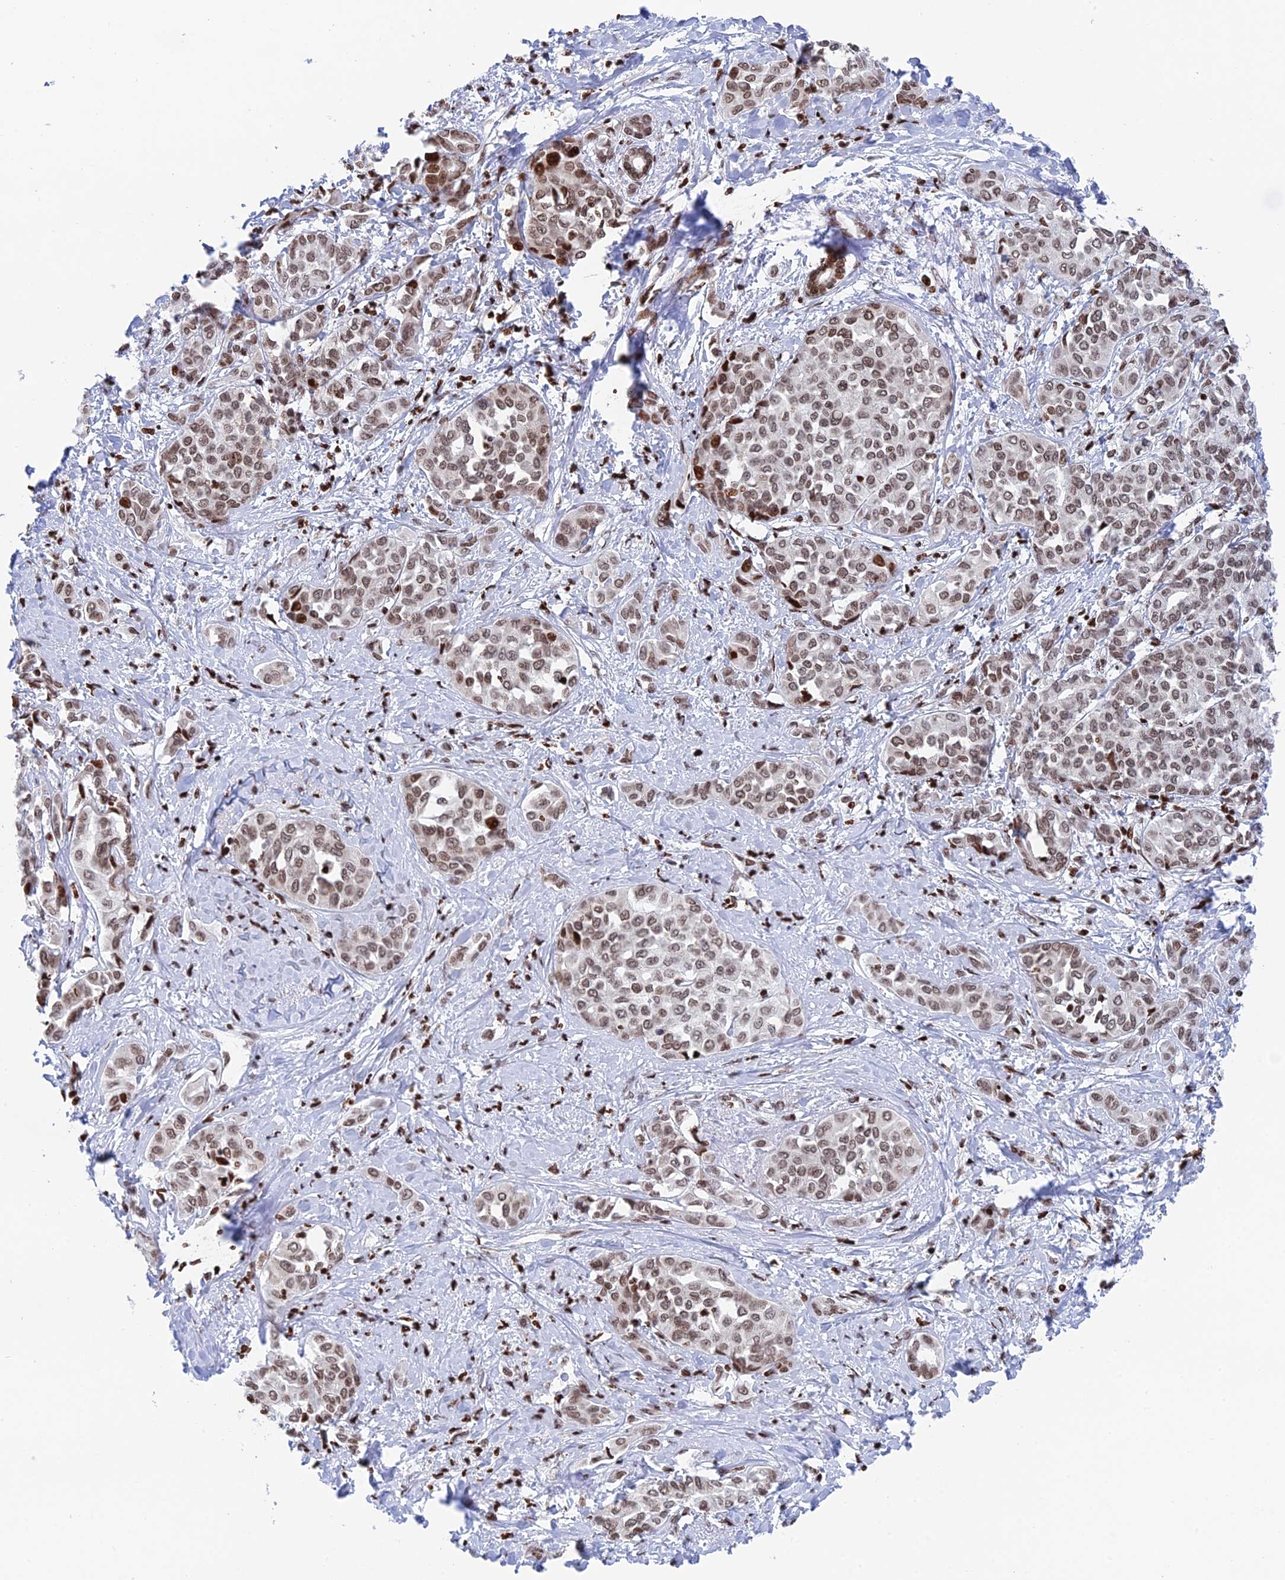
{"staining": {"intensity": "weak", "quantity": ">75%", "location": "nuclear"}, "tissue": "liver cancer", "cell_type": "Tumor cells", "image_type": "cancer", "snomed": [{"axis": "morphology", "description": "Cholangiocarcinoma"}, {"axis": "topography", "description": "Liver"}], "caption": "This image displays immunohistochemistry (IHC) staining of human cholangiocarcinoma (liver), with low weak nuclear expression in approximately >75% of tumor cells.", "gene": "RPAP1", "patient": {"sex": "female", "age": 77}}